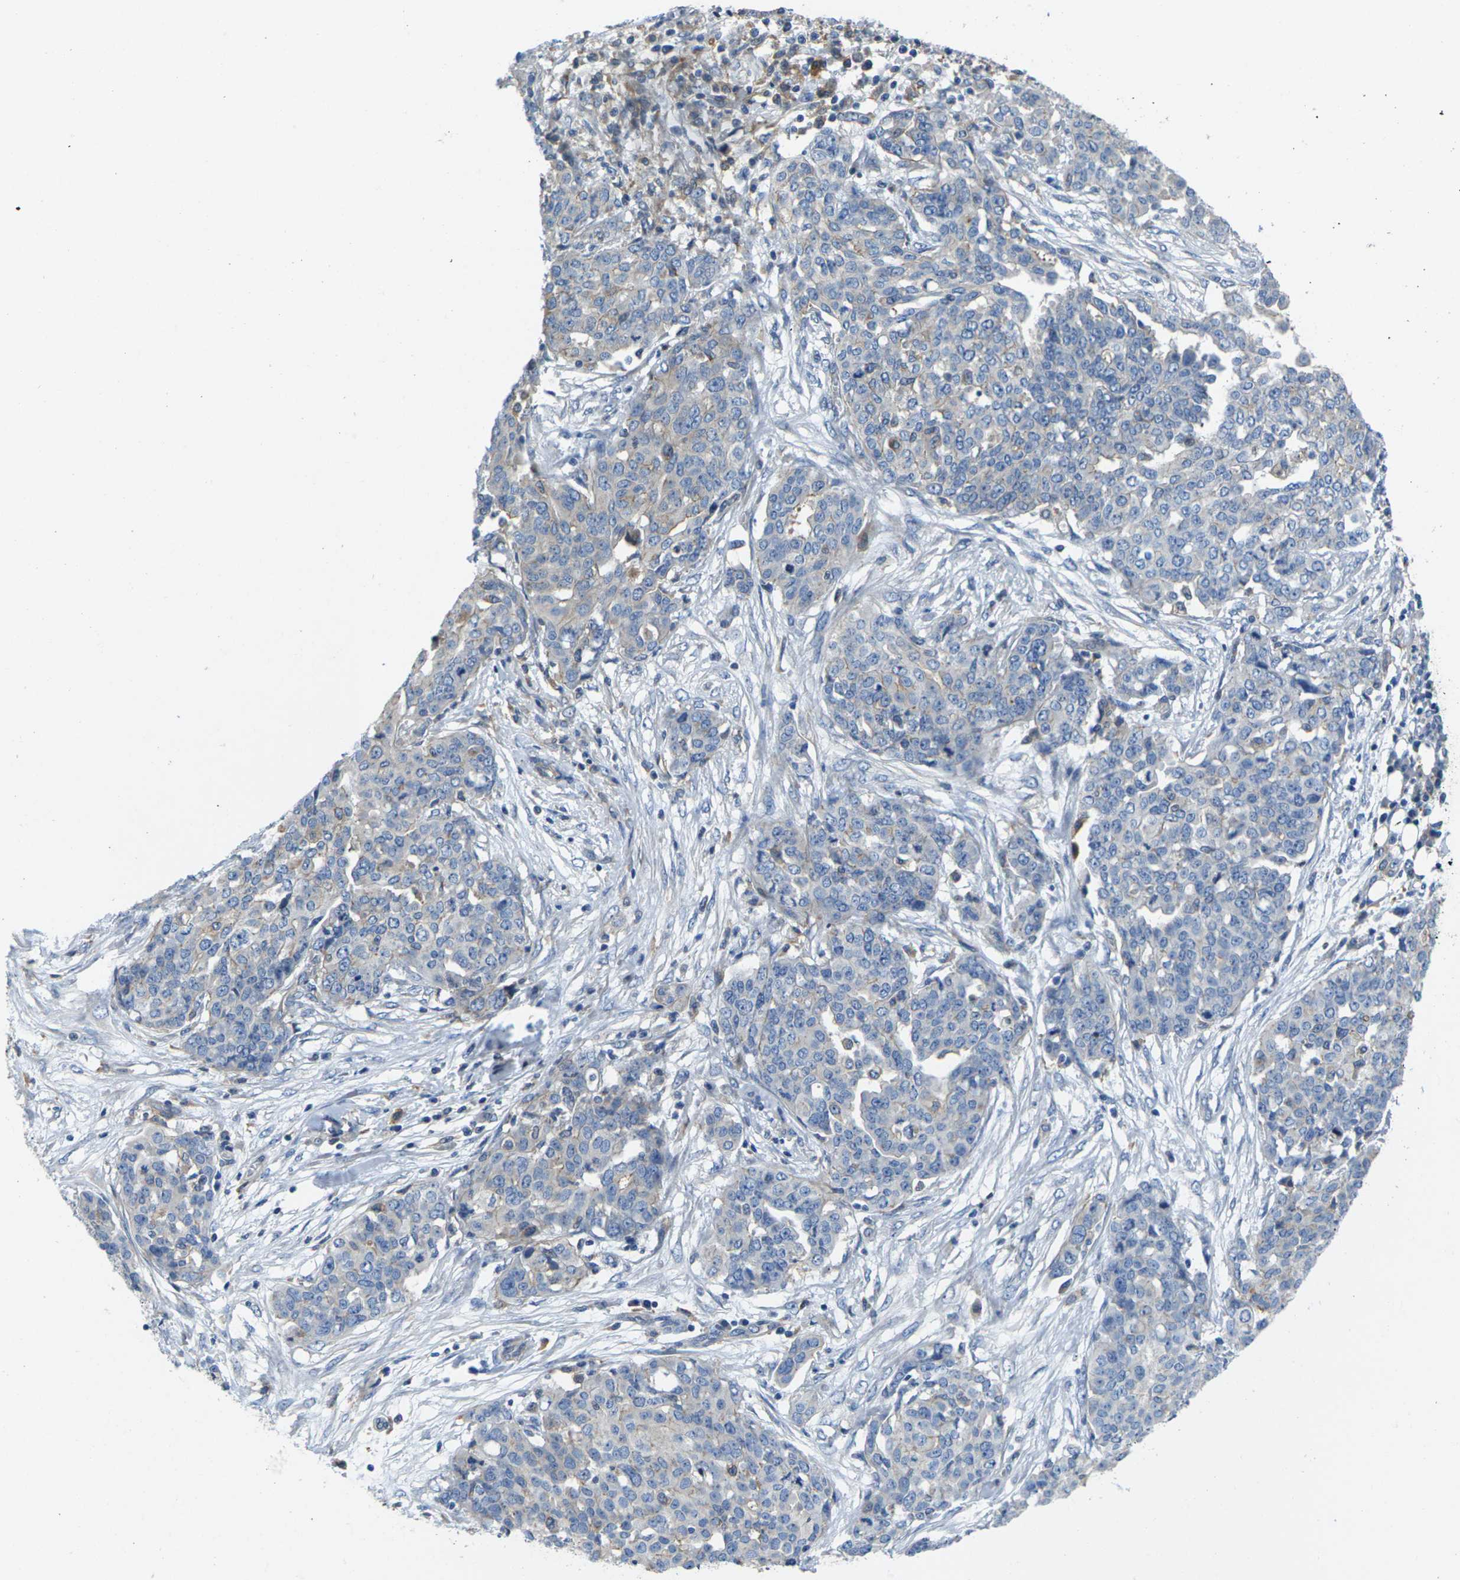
{"staining": {"intensity": "negative", "quantity": "none", "location": "none"}, "tissue": "ovarian cancer", "cell_type": "Tumor cells", "image_type": "cancer", "snomed": [{"axis": "morphology", "description": "Cystadenocarcinoma, serous, NOS"}, {"axis": "topography", "description": "Soft tissue"}, {"axis": "topography", "description": "Ovary"}], "caption": "This micrograph is of ovarian serous cystadenocarcinoma stained with immunohistochemistry to label a protein in brown with the nuclei are counter-stained blue. There is no expression in tumor cells. (Brightfield microscopy of DAB (3,3'-diaminobenzidine) immunohistochemistry (IHC) at high magnification).", "gene": "SCNN1A", "patient": {"sex": "female", "age": 57}}